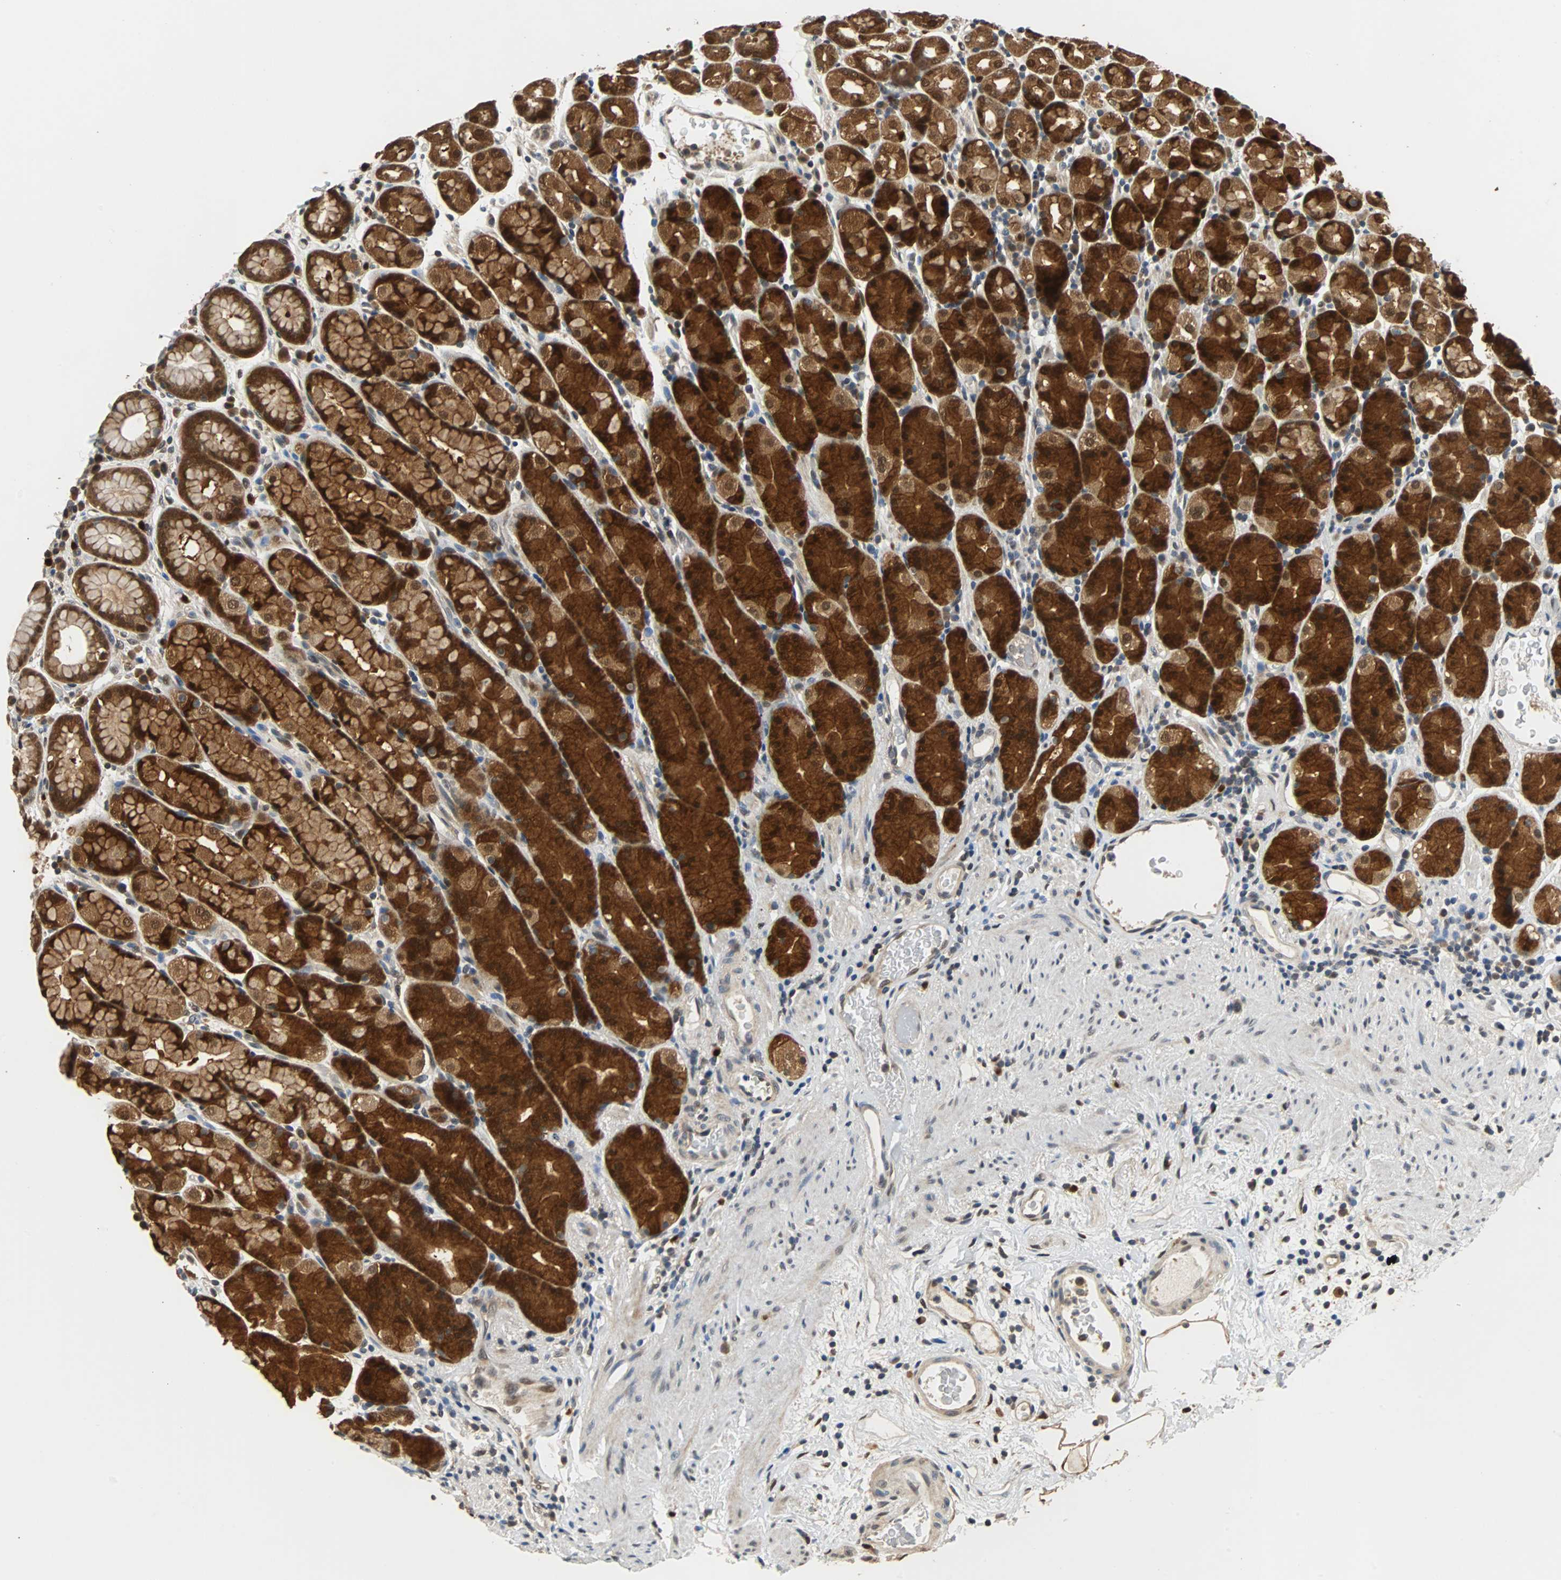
{"staining": {"intensity": "strong", "quantity": ">75%", "location": "cytoplasmic/membranous,nuclear"}, "tissue": "stomach", "cell_type": "Glandular cells", "image_type": "normal", "snomed": [{"axis": "morphology", "description": "Normal tissue, NOS"}, {"axis": "topography", "description": "Stomach, upper"}], "caption": "IHC (DAB (3,3'-diaminobenzidine)) staining of unremarkable stomach shows strong cytoplasmic/membranous,nuclear protein staining in approximately >75% of glandular cells.", "gene": "PRDX6", "patient": {"sex": "male", "age": 68}}